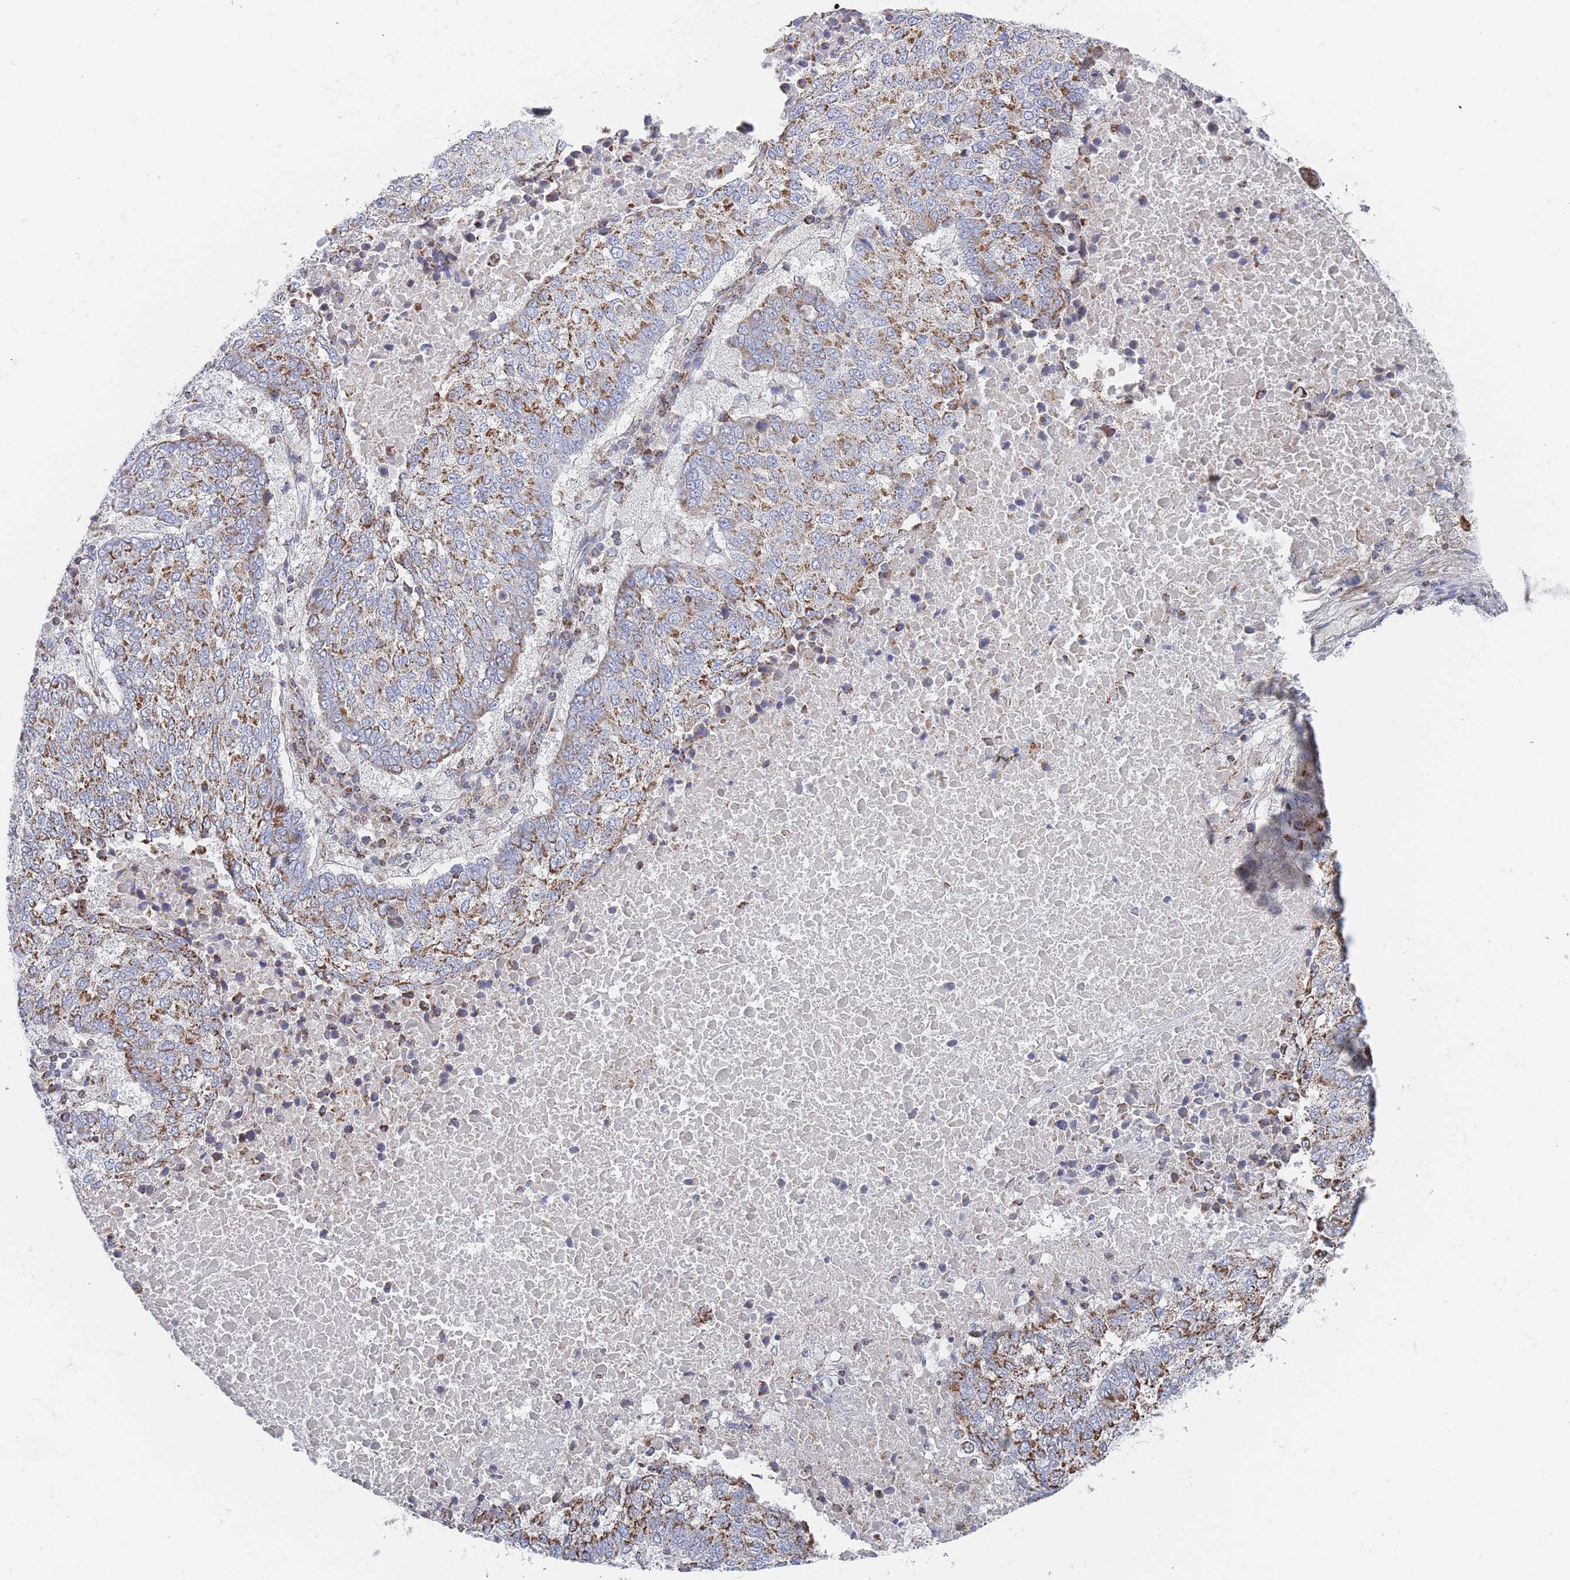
{"staining": {"intensity": "moderate", "quantity": "25%-75%", "location": "cytoplasmic/membranous"}, "tissue": "lung cancer", "cell_type": "Tumor cells", "image_type": "cancer", "snomed": [{"axis": "morphology", "description": "Squamous cell carcinoma, NOS"}, {"axis": "topography", "description": "Lung"}], "caption": "Immunohistochemical staining of human lung cancer exhibits moderate cytoplasmic/membranous protein expression in about 25%-75% of tumor cells.", "gene": "IKZF4", "patient": {"sex": "male", "age": 73}}